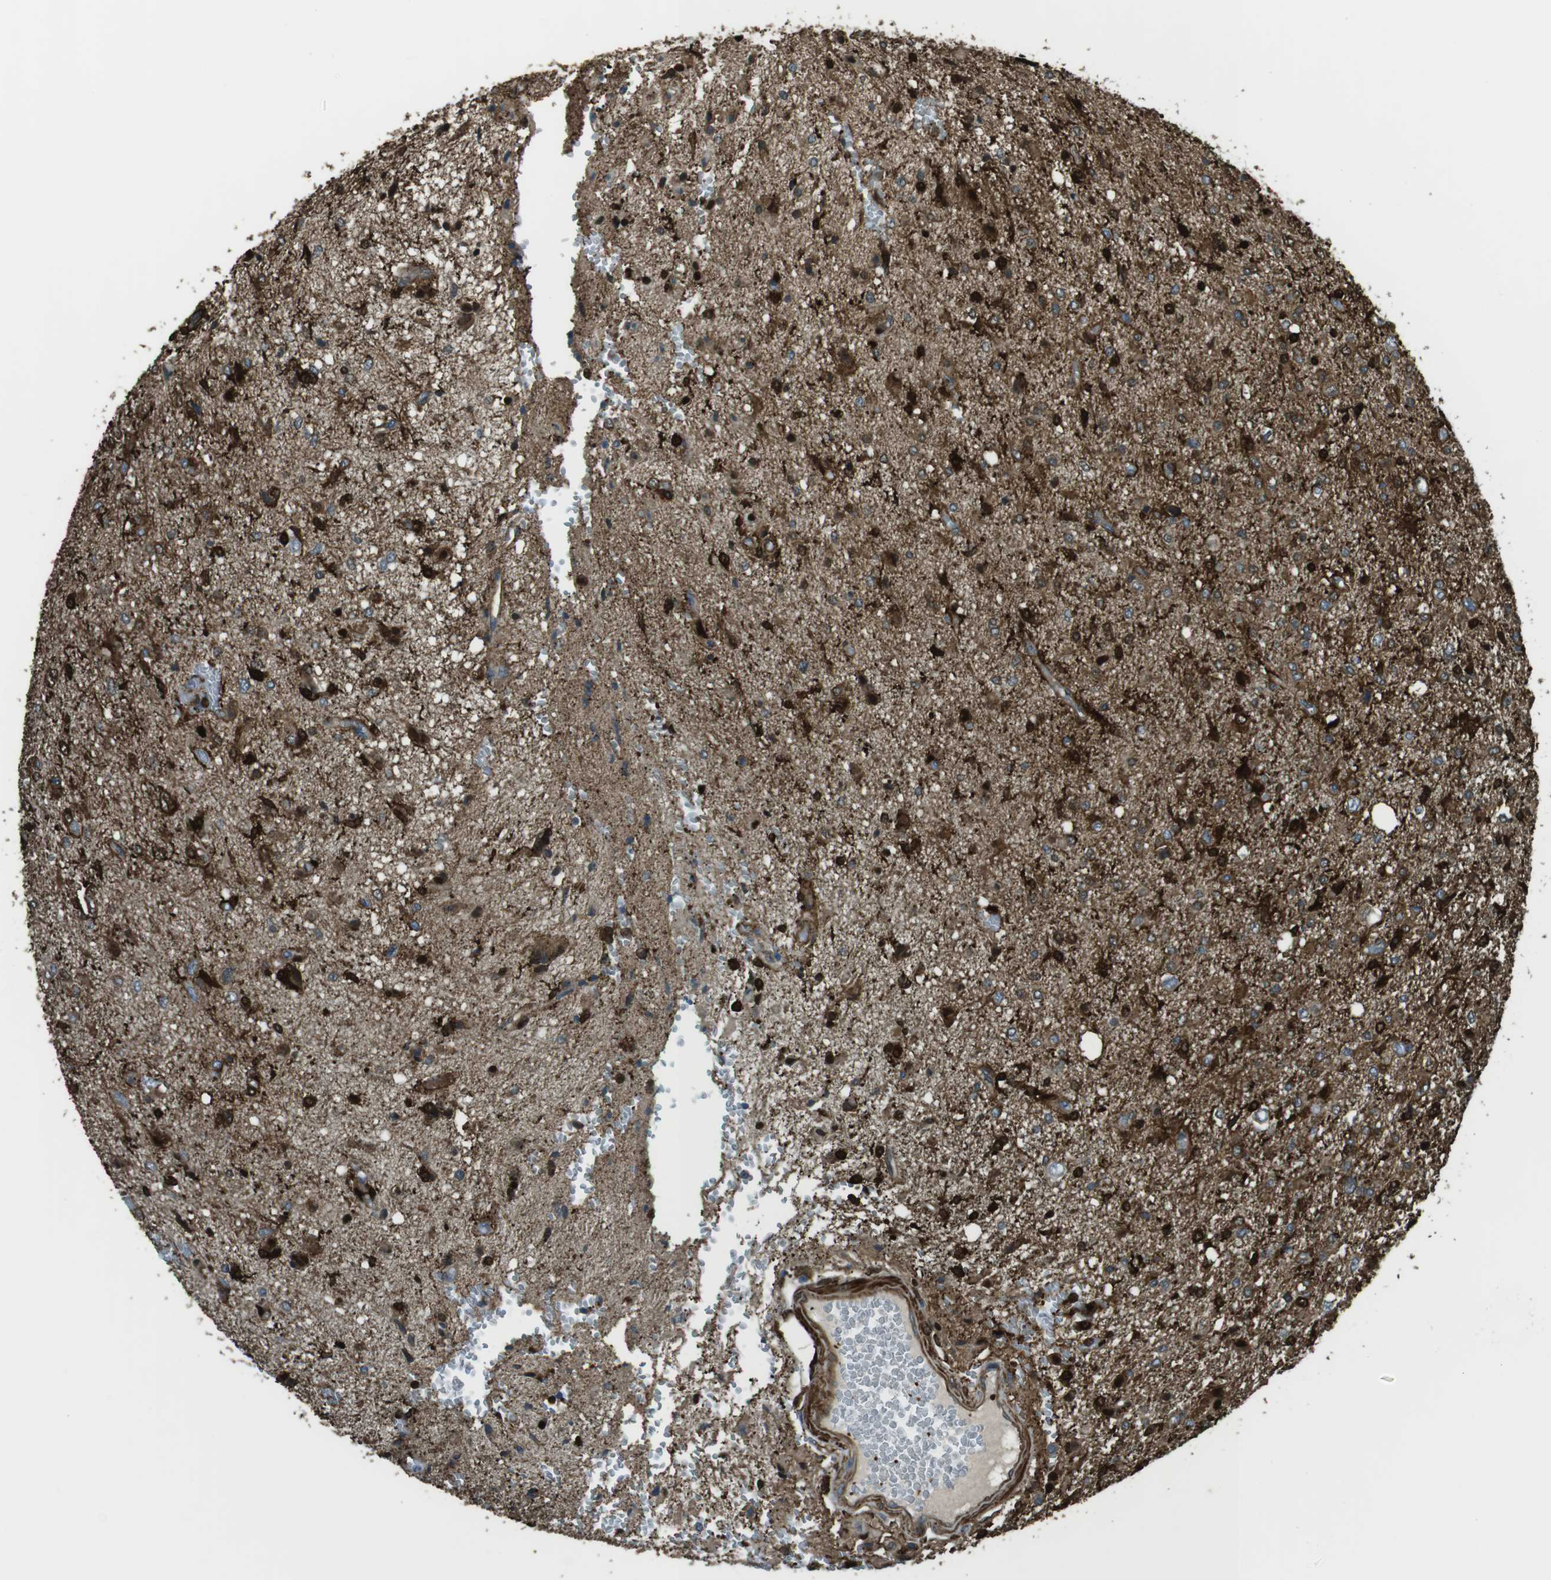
{"staining": {"intensity": "strong", "quantity": "25%-75%", "location": "cytoplasmic/membranous,nuclear"}, "tissue": "glioma", "cell_type": "Tumor cells", "image_type": "cancer", "snomed": [{"axis": "morphology", "description": "Glioma, malignant, High grade"}, {"axis": "topography", "description": "Brain"}], "caption": "Malignant glioma (high-grade) stained with IHC shows strong cytoplasmic/membranous and nuclear positivity in approximately 25%-75% of tumor cells.", "gene": "SFT2D1", "patient": {"sex": "female", "age": 59}}